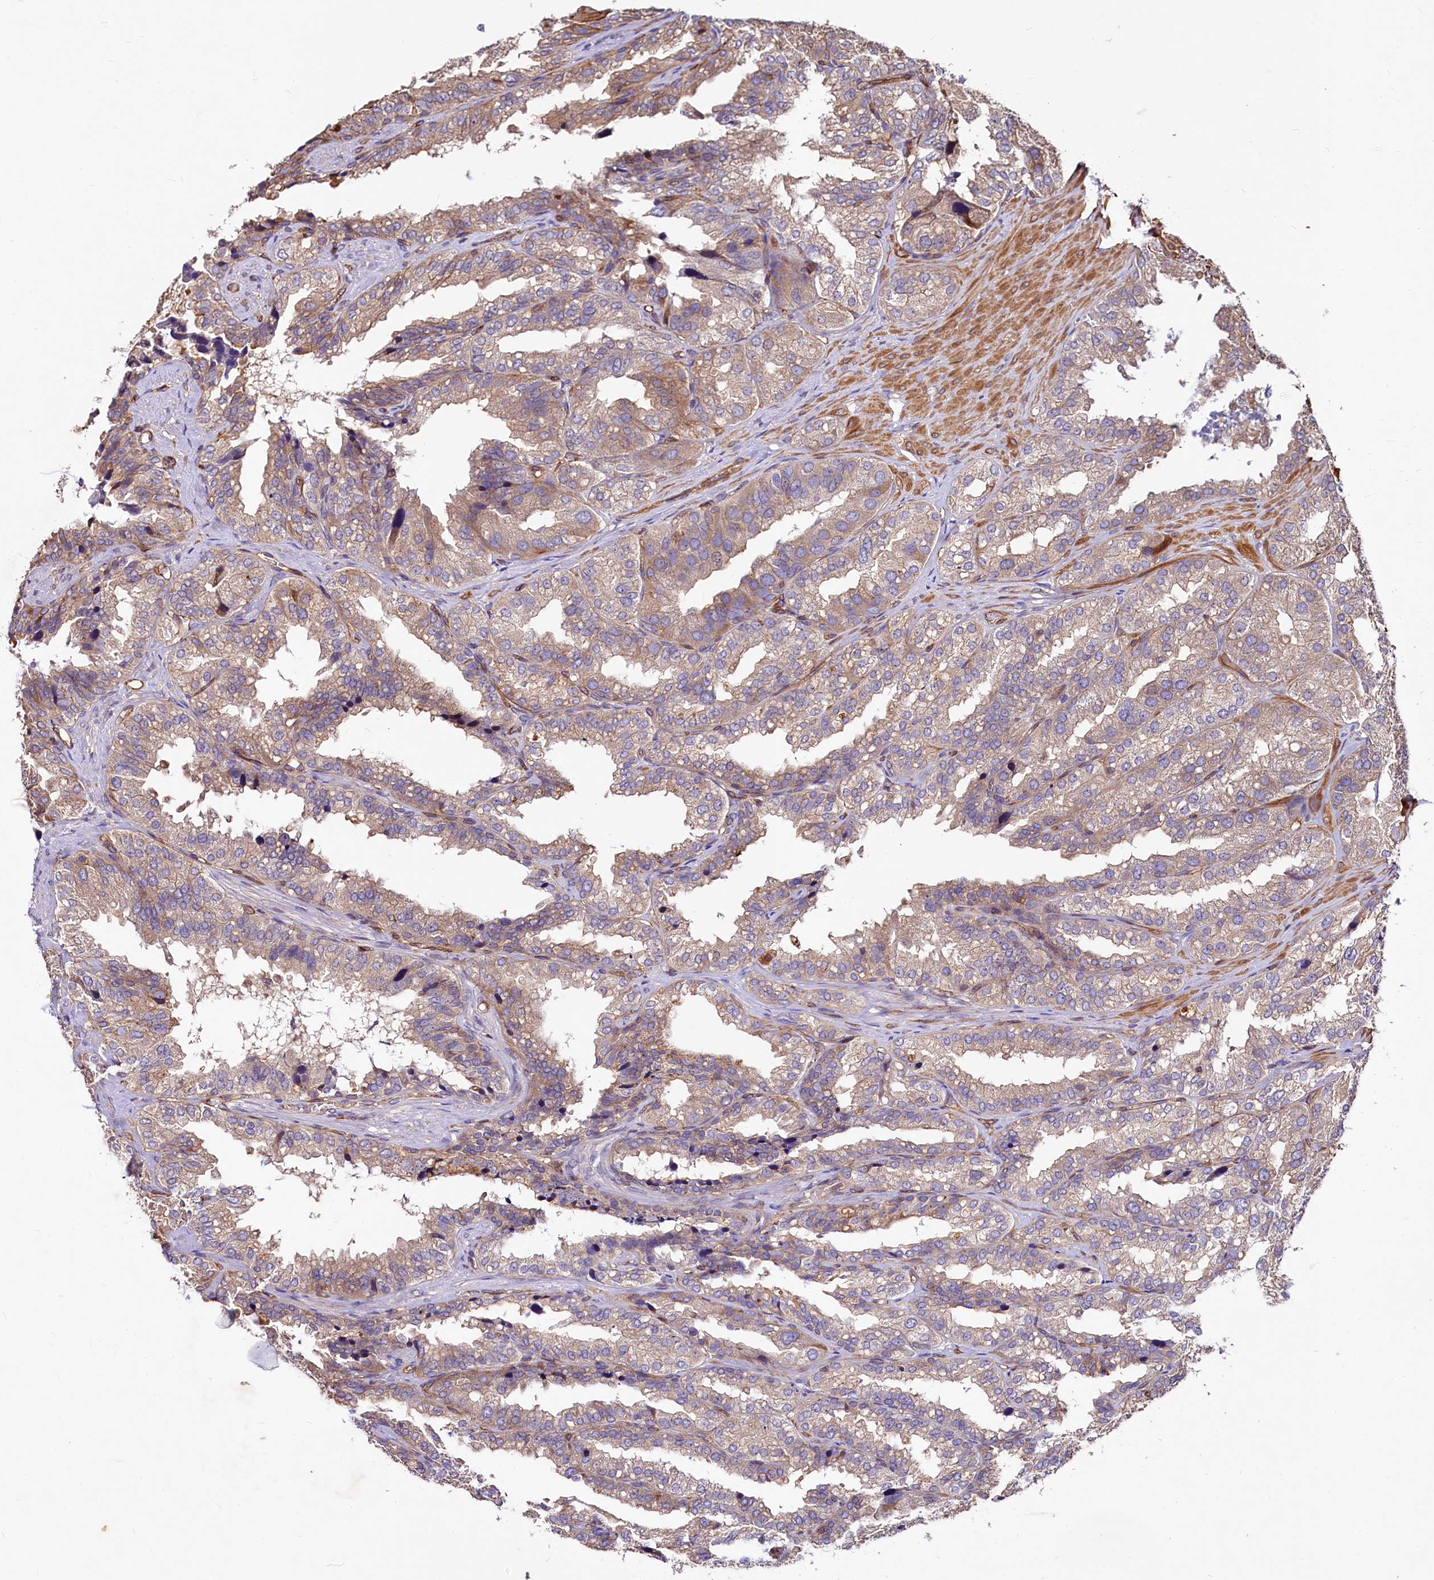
{"staining": {"intensity": "moderate", "quantity": "25%-75%", "location": "cytoplasmic/membranous"}, "tissue": "seminal vesicle", "cell_type": "Glandular cells", "image_type": "normal", "snomed": [{"axis": "morphology", "description": "Normal tissue, NOS"}, {"axis": "topography", "description": "Prostate"}, {"axis": "topography", "description": "Seminal veicle"}], "caption": "The photomicrograph reveals immunohistochemical staining of normal seminal vesicle. There is moderate cytoplasmic/membranous expression is appreciated in about 25%-75% of glandular cells.", "gene": "KLHDC4", "patient": {"sex": "male", "age": 51}}